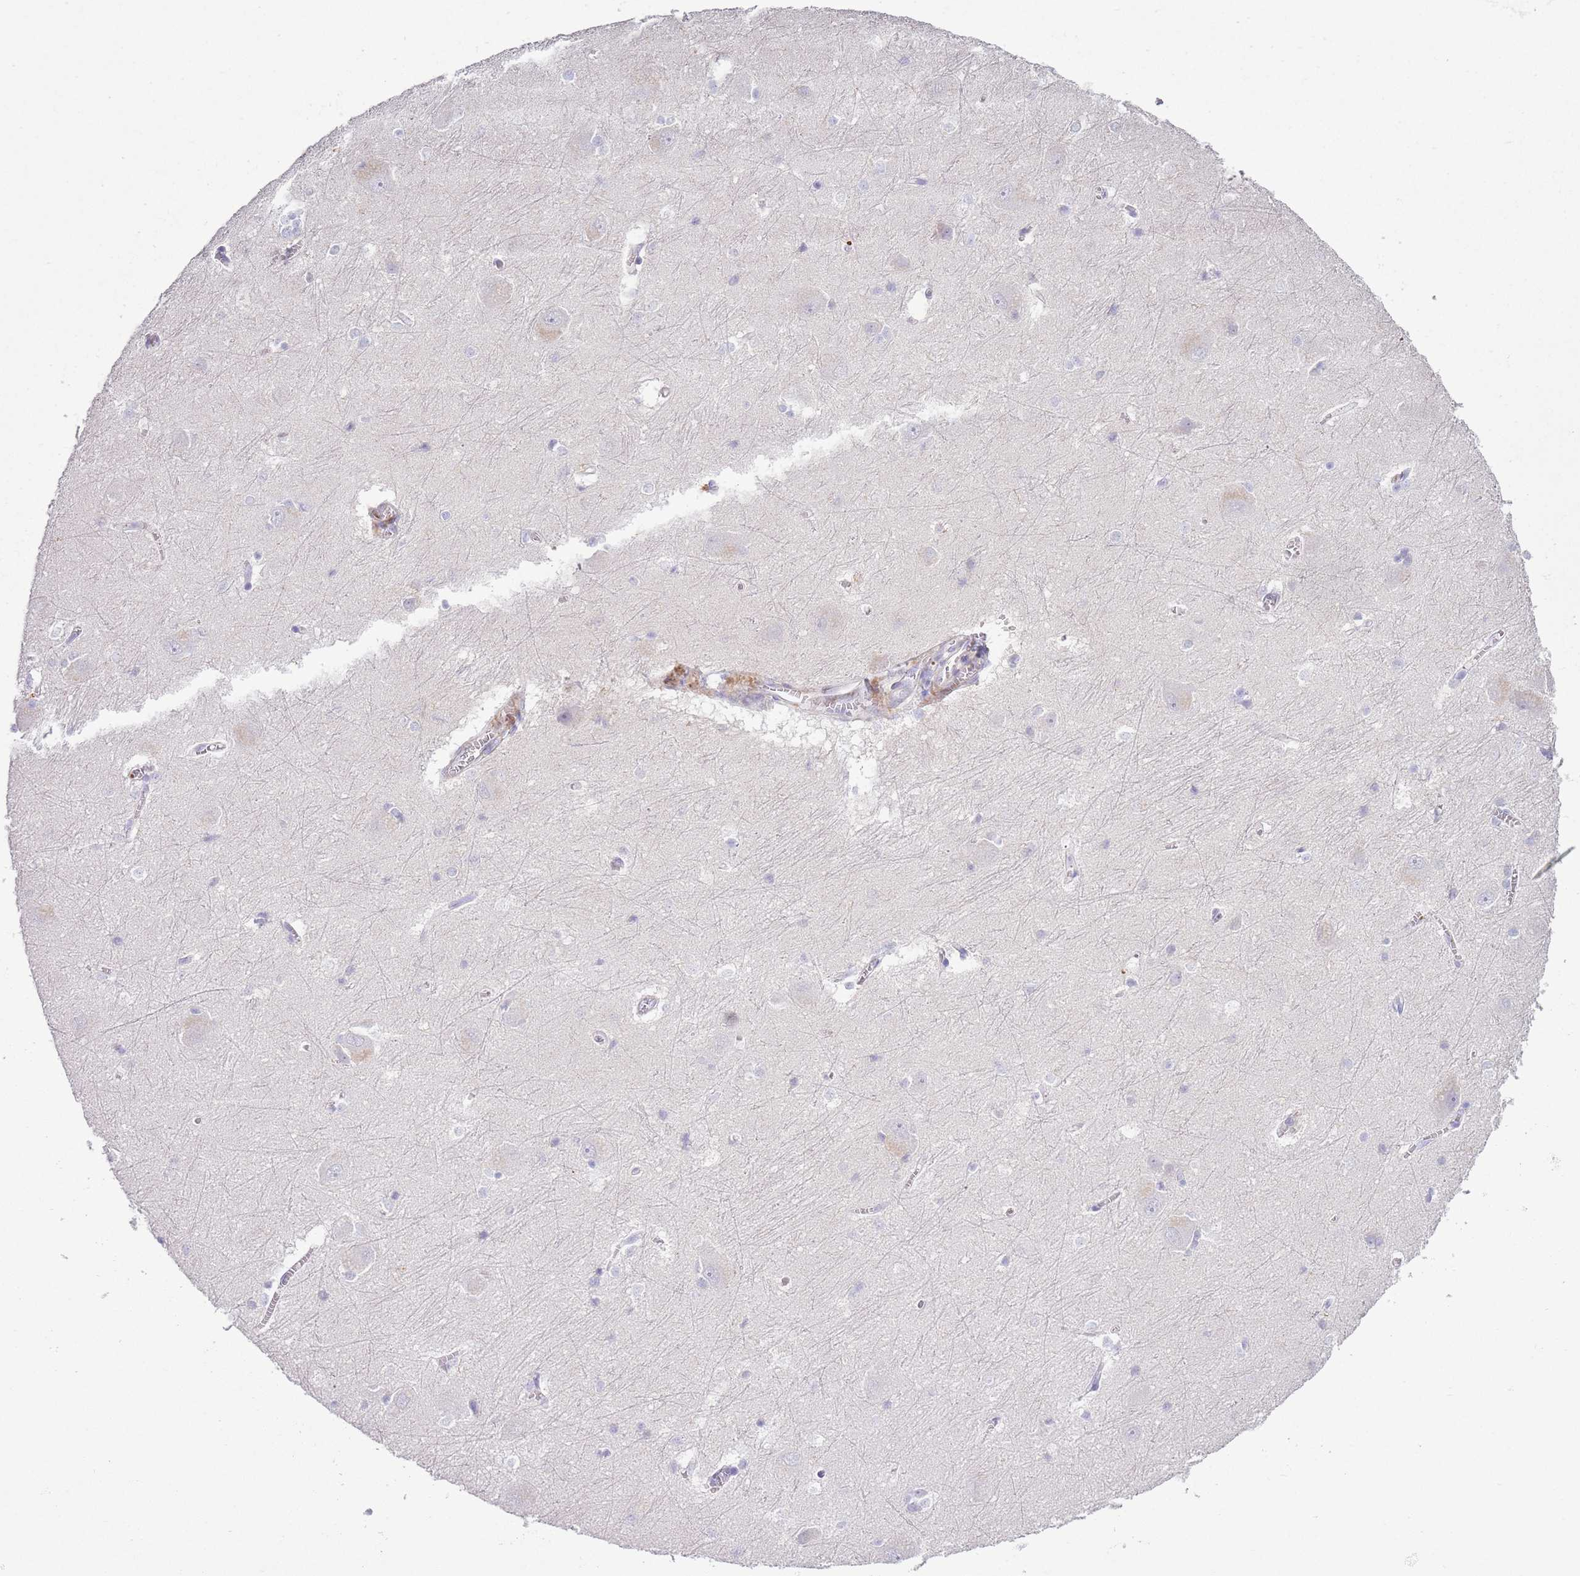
{"staining": {"intensity": "negative", "quantity": "none", "location": "none"}, "tissue": "caudate", "cell_type": "Glial cells", "image_type": "normal", "snomed": [{"axis": "morphology", "description": "Normal tissue, NOS"}, {"axis": "topography", "description": "Lateral ventricle wall"}], "caption": "This histopathology image is of unremarkable caudate stained with IHC to label a protein in brown with the nuclei are counter-stained blue. There is no staining in glial cells. The staining is performed using DAB (3,3'-diaminobenzidine) brown chromogen with nuclei counter-stained in using hematoxylin.", "gene": "ZNF239", "patient": {"sex": "male", "age": 37}}